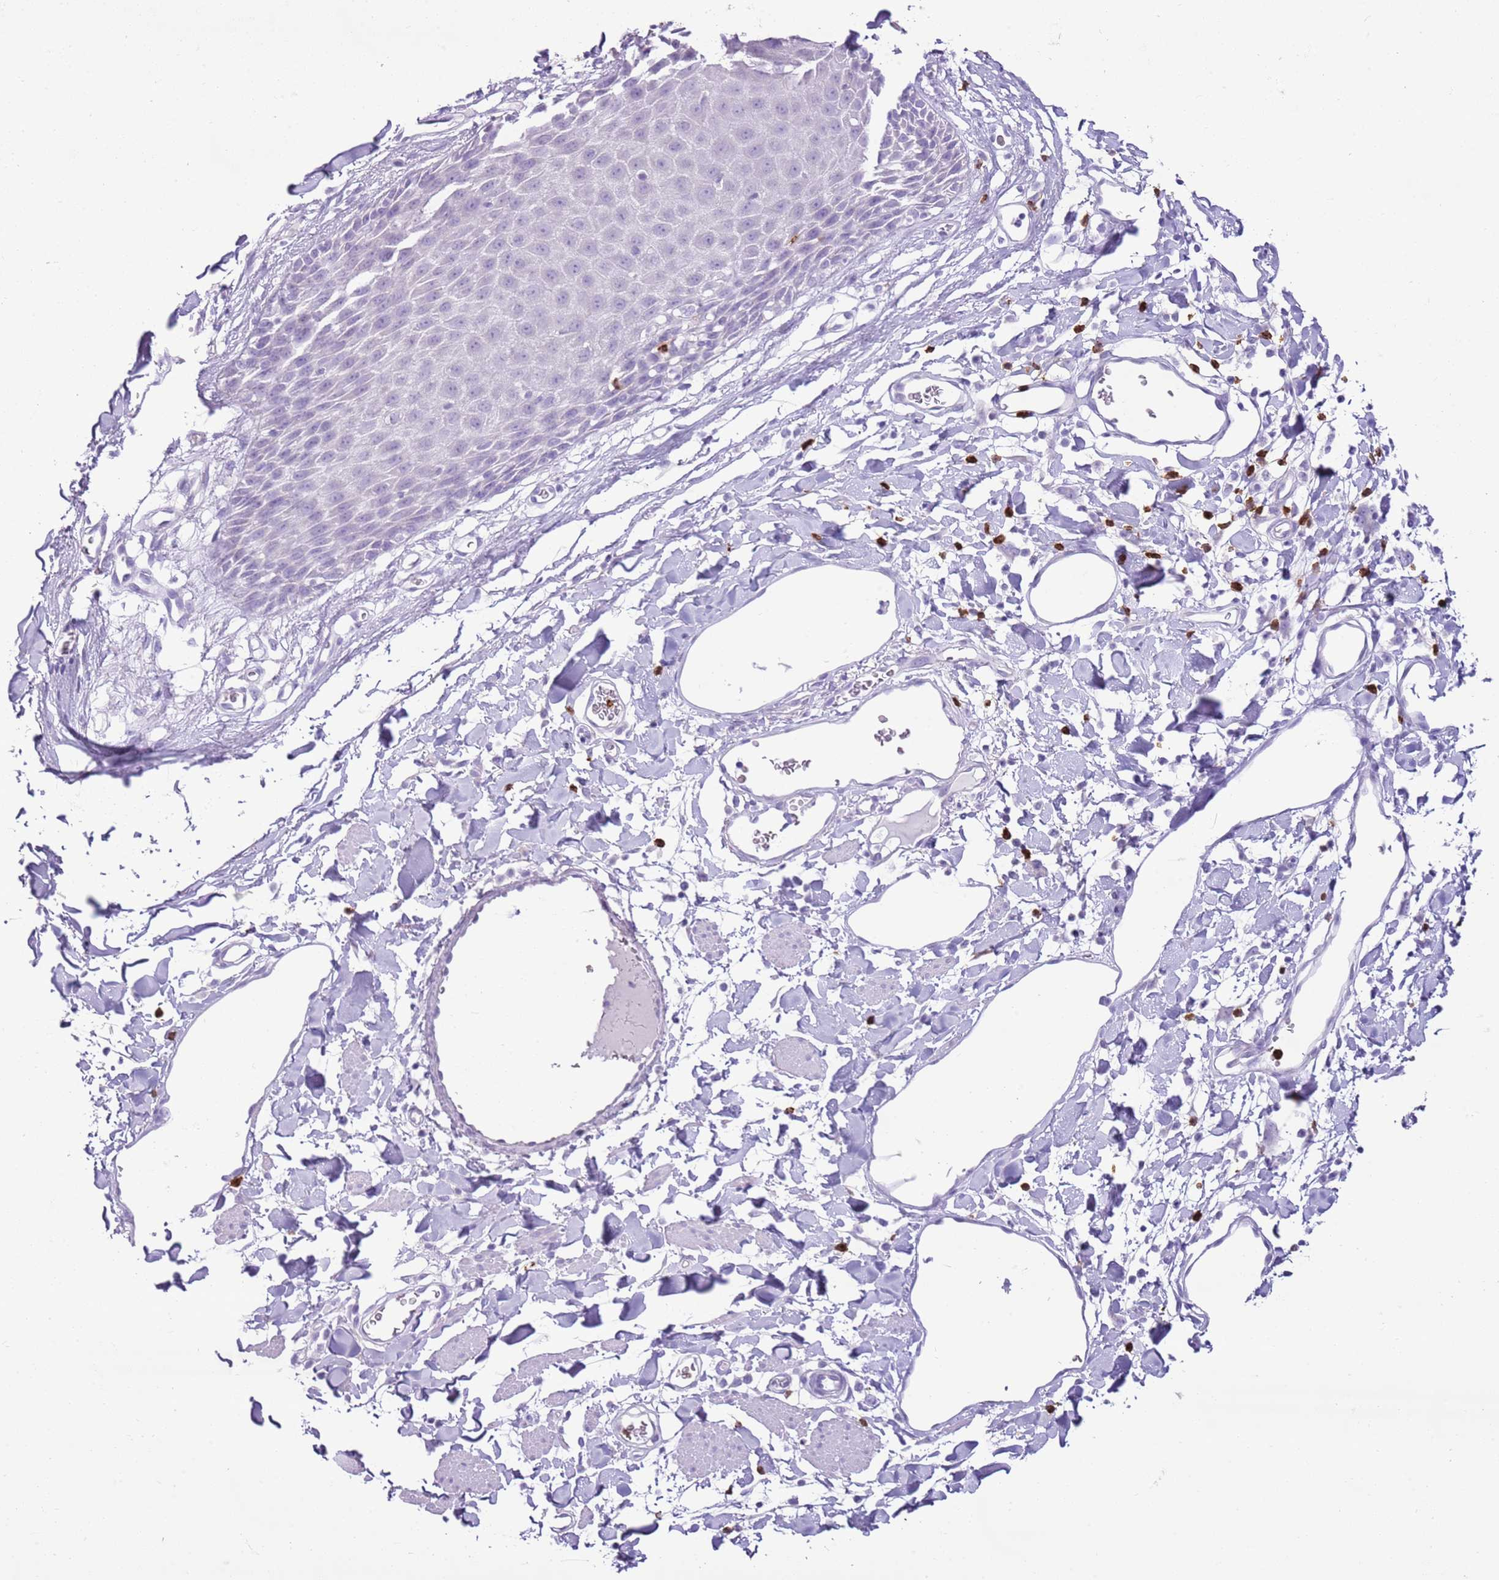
{"staining": {"intensity": "weak", "quantity": "<25%", "location": "cytoplasmic/membranous"}, "tissue": "skin", "cell_type": "Epidermal cells", "image_type": "normal", "snomed": [{"axis": "morphology", "description": "Normal tissue, NOS"}, {"axis": "topography", "description": "Vulva"}], "caption": "Benign skin was stained to show a protein in brown. There is no significant positivity in epidermal cells. (DAB (3,3'-diaminobenzidine) immunohistochemistry visualized using brightfield microscopy, high magnification).", "gene": "CD177", "patient": {"sex": "female", "age": 68}}